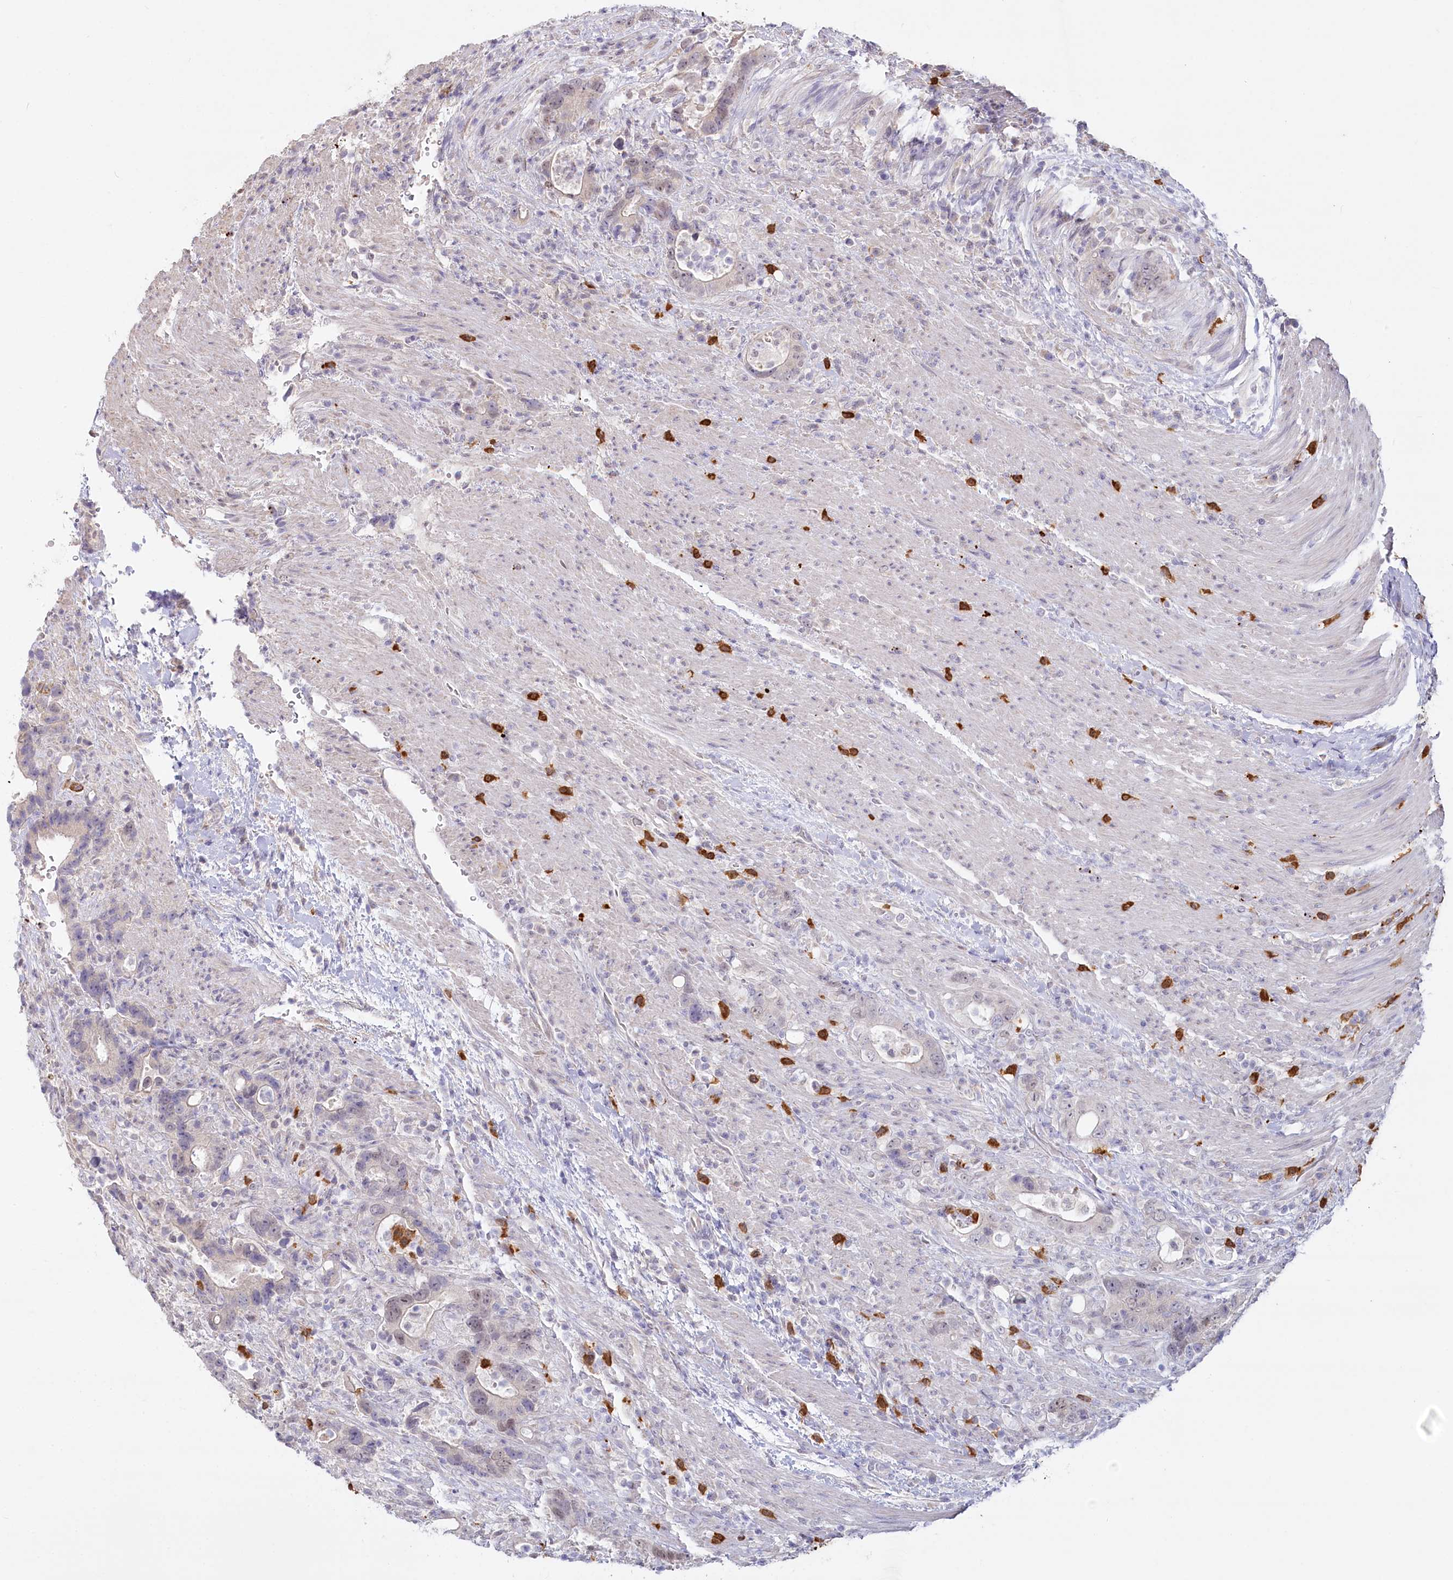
{"staining": {"intensity": "negative", "quantity": "none", "location": "none"}, "tissue": "colorectal cancer", "cell_type": "Tumor cells", "image_type": "cancer", "snomed": [{"axis": "morphology", "description": "Adenocarcinoma, NOS"}, {"axis": "topography", "description": "Colon"}], "caption": "Immunohistochemical staining of human colorectal cancer (adenocarcinoma) displays no significant staining in tumor cells.", "gene": "ABITRAM", "patient": {"sex": "female", "age": 75}}